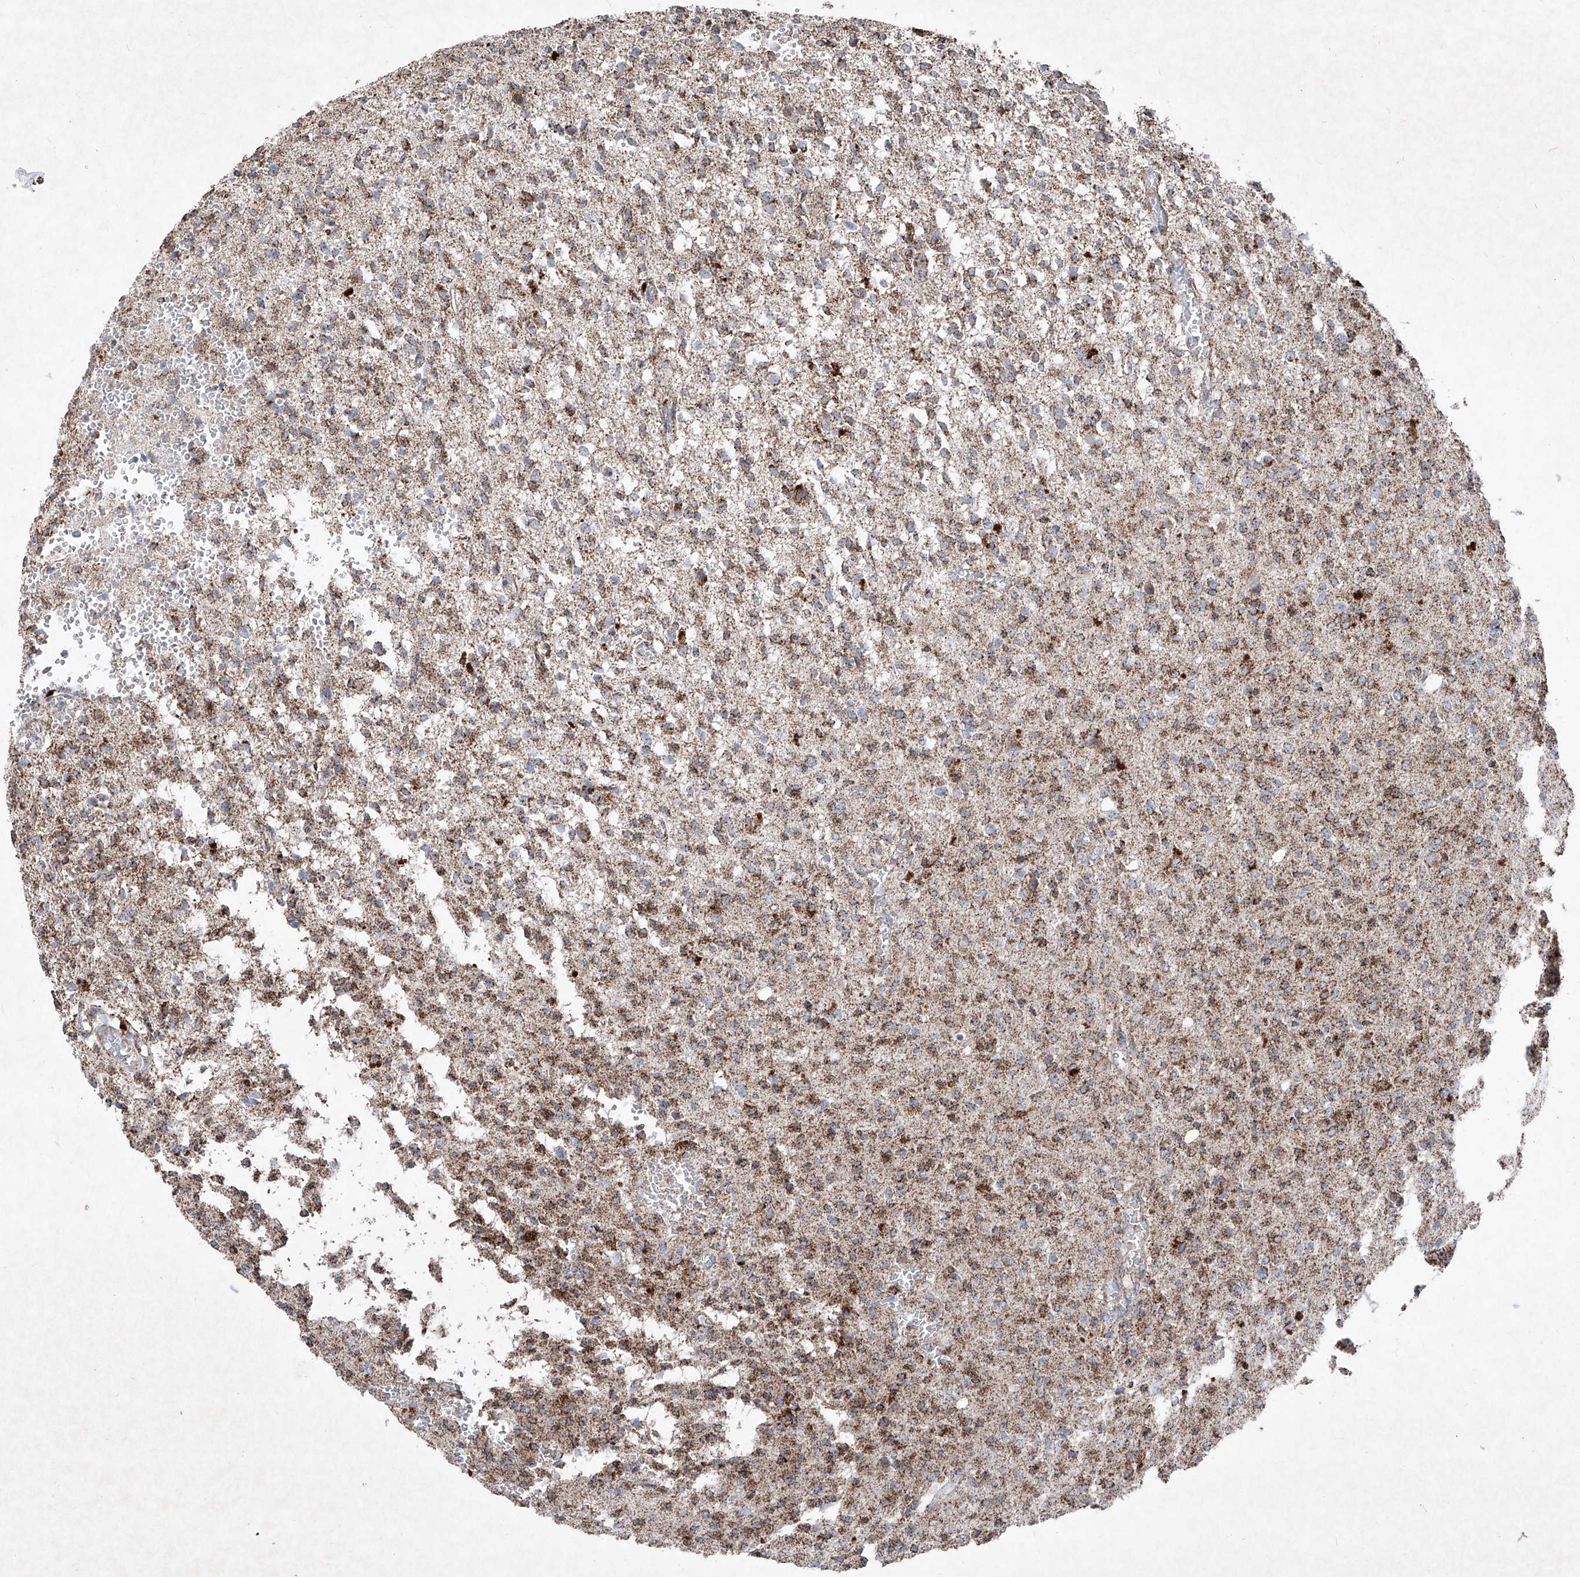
{"staining": {"intensity": "moderate", "quantity": ">75%", "location": "cytoplasmic/membranous"}, "tissue": "glioma", "cell_type": "Tumor cells", "image_type": "cancer", "snomed": [{"axis": "morphology", "description": "Glioma, malignant, High grade"}, {"axis": "topography", "description": "Brain"}], "caption": "Immunohistochemical staining of malignant high-grade glioma exhibits medium levels of moderate cytoplasmic/membranous expression in about >75% of tumor cells. (DAB IHC, brown staining for protein, blue staining for nuclei).", "gene": "ABCD3", "patient": {"sex": "female", "age": 57}}